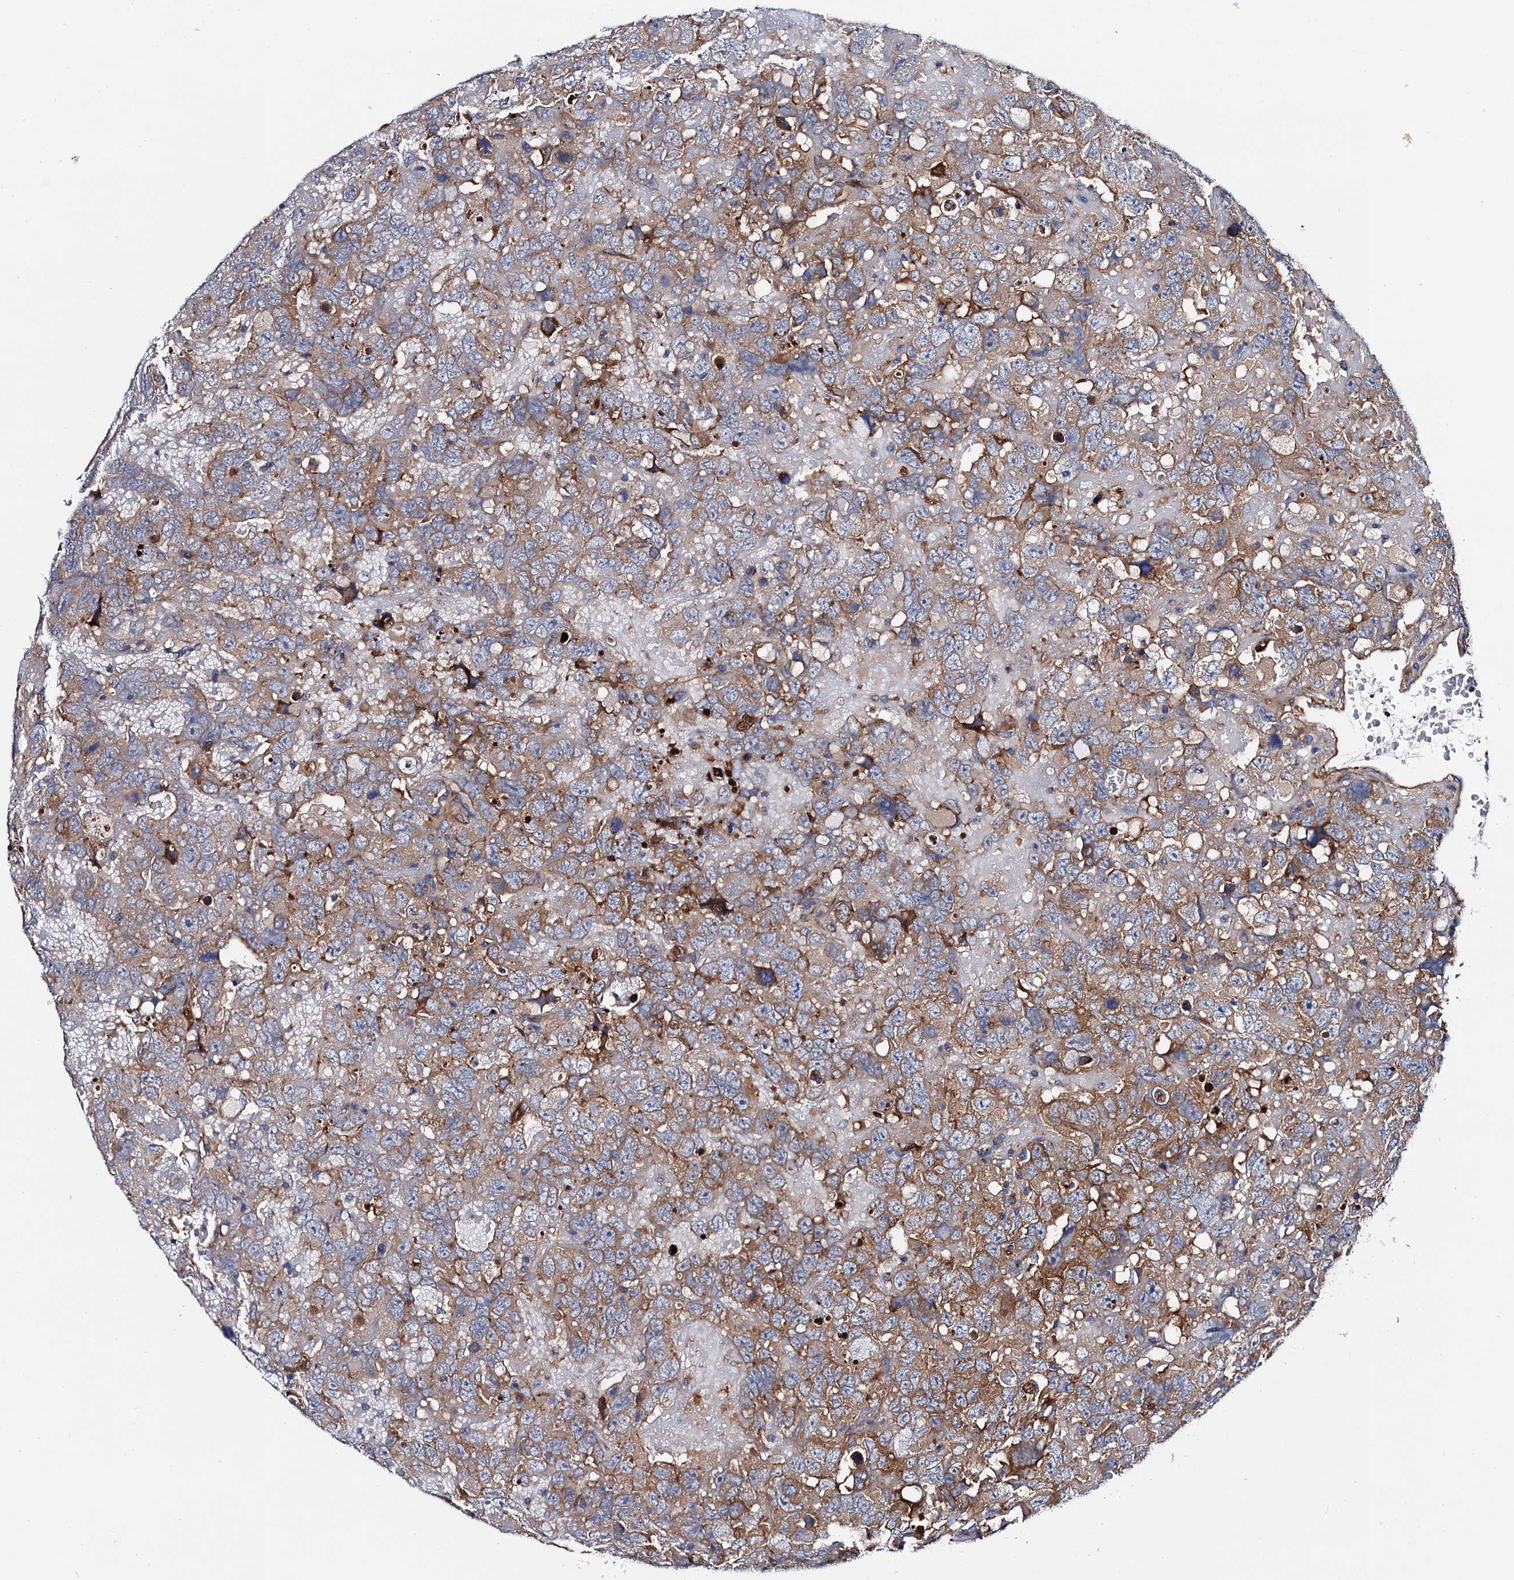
{"staining": {"intensity": "moderate", "quantity": "25%-75%", "location": "cytoplasmic/membranous"}, "tissue": "testis cancer", "cell_type": "Tumor cells", "image_type": "cancer", "snomed": [{"axis": "morphology", "description": "Carcinoma, Embryonal, NOS"}, {"axis": "topography", "description": "Testis"}], "caption": "Immunohistochemical staining of testis cancer demonstrates medium levels of moderate cytoplasmic/membranous positivity in about 25%-75% of tumor cells.", "gene": "MRPL48", "patient": {"sex": "male", "age": 45}}